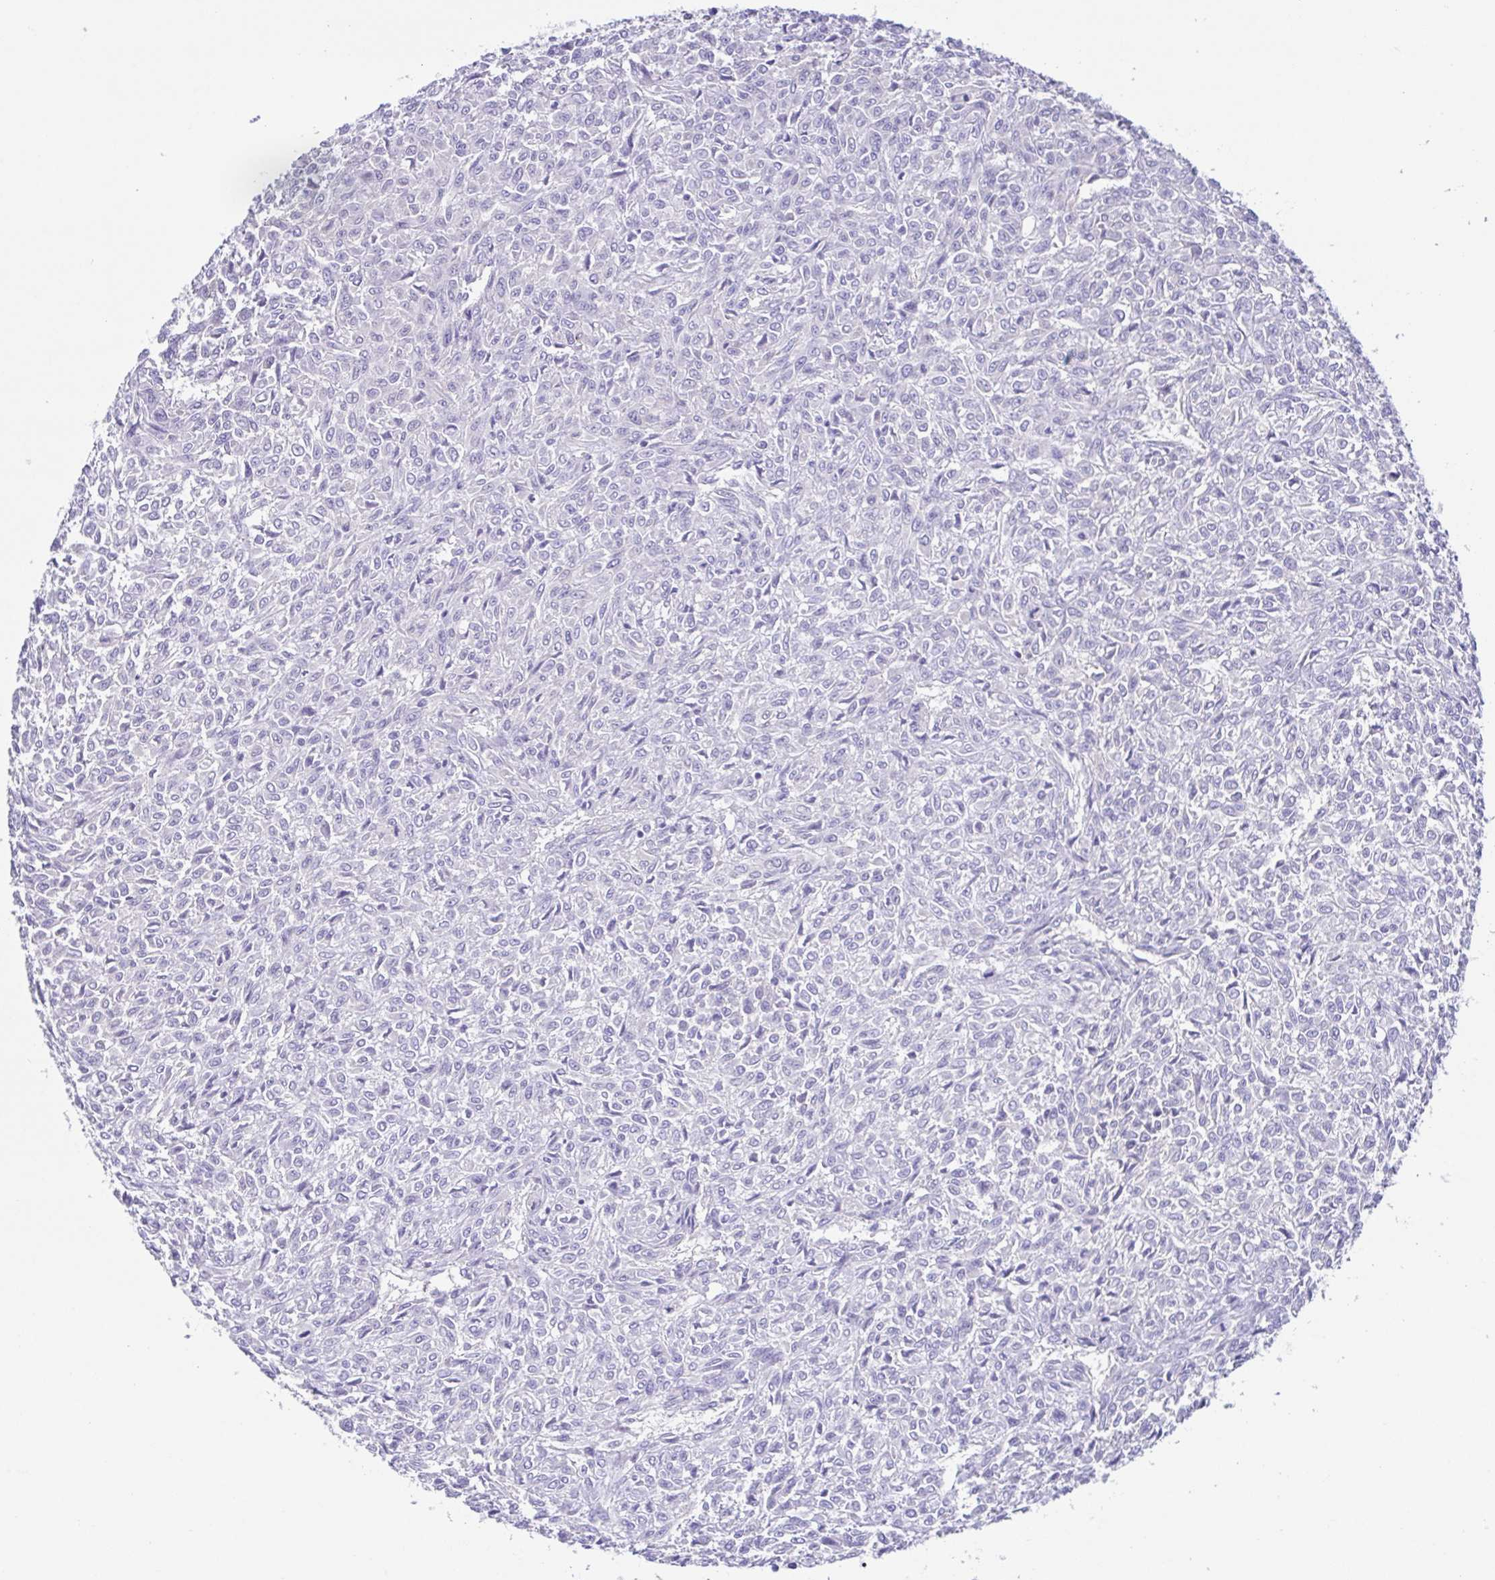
{"staining": {"intensity": "negative", "quantity": "none", "location": "none"}, "tissue": "renal cancer", "cell_type": "Tumor cells", "image_type": "cancer", "snomed": [{"axis": "morphology", "description": "Adenocarcinoma, NOS"}, {"axis": "topography", "description": "Kidney"}], "caption": "Renal cancer stained for a protein using IHC displays no positivity tumor cells.", "gene": "ARPP21", "patient": {"sex": "male", "age": 58}}